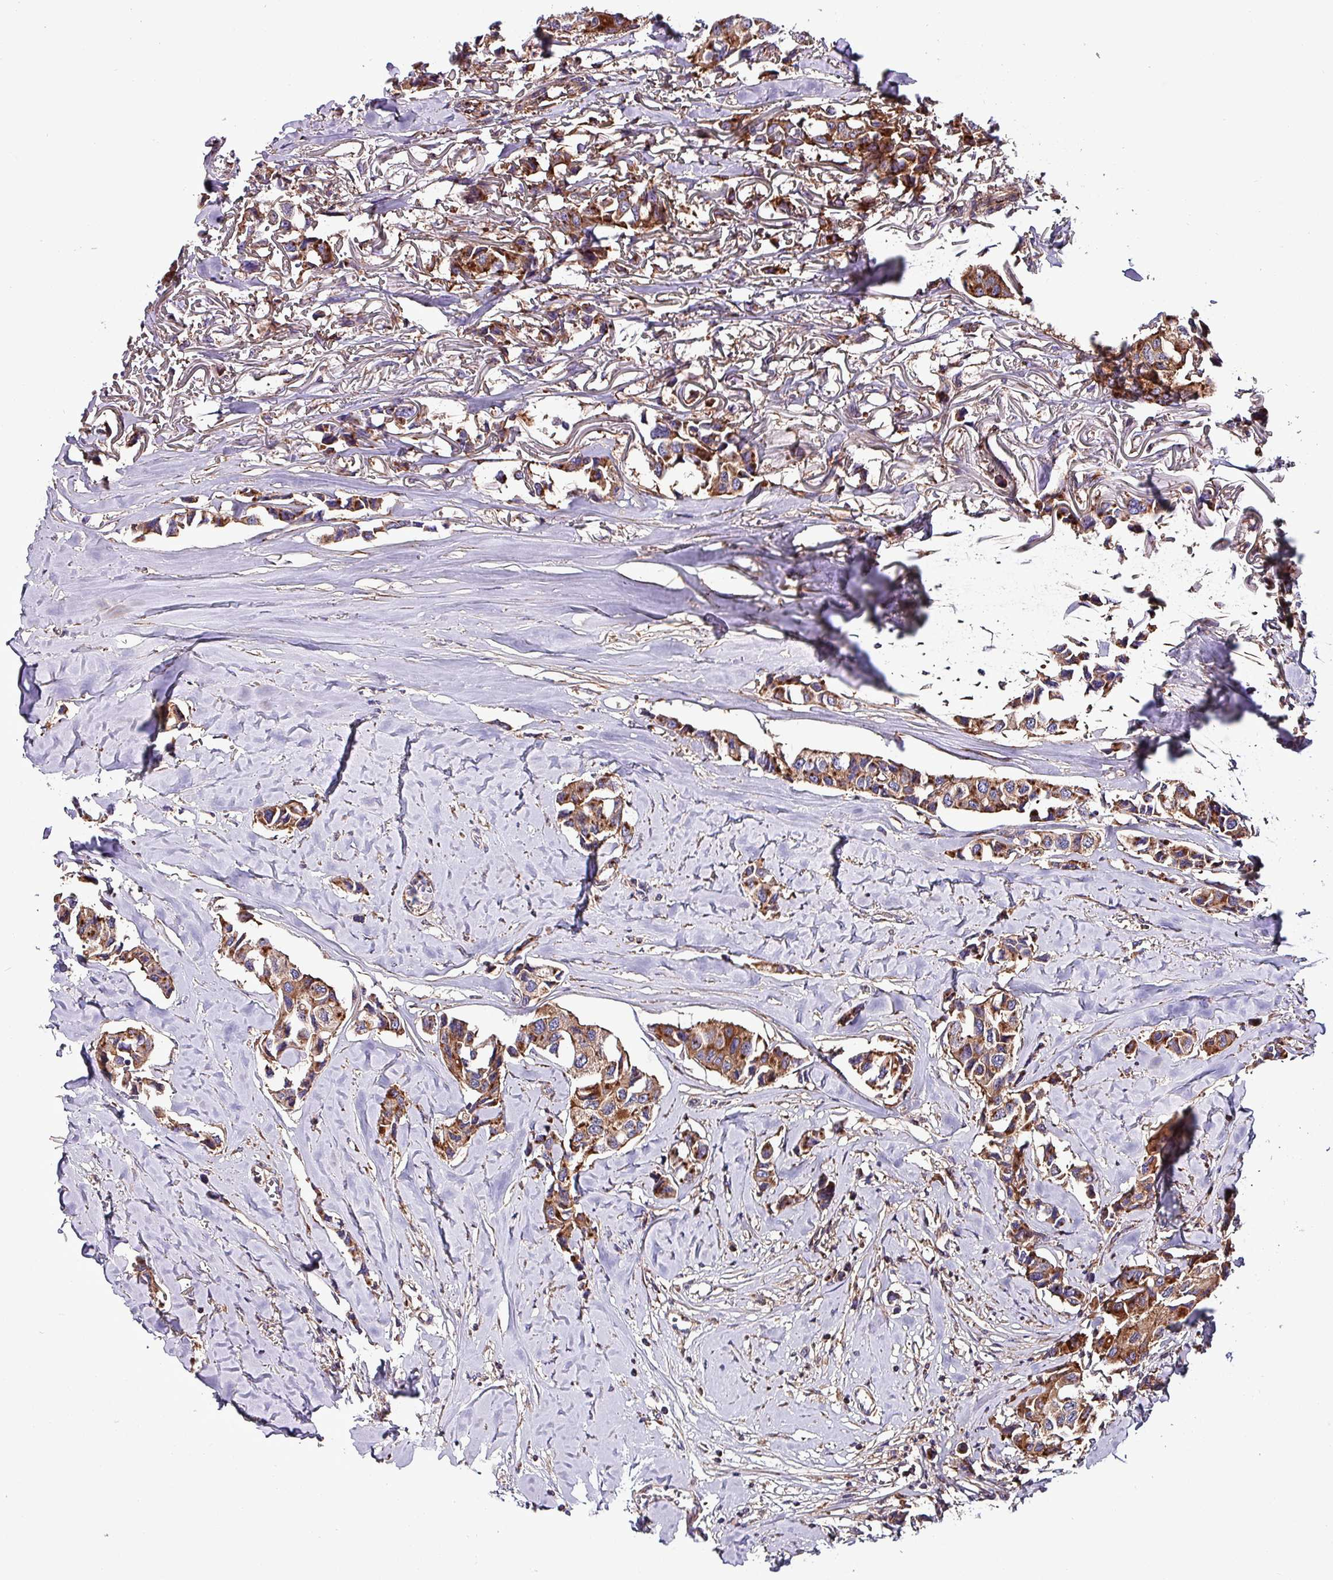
{"staining": {"intensity": "moderate", "quantity": ">75%", "location": "cytoplasmic/membranous"}, "tissue": "breast cancer", "cell_type": "Tumor cells", "image_type": "cancer", "snomed": [{"axis": "morphology", "description": "Duct carcinoma"}, {"axis": "topography", "description": "Breast"}], "caption": "A photomicrograph of human breast cancer stained for a protein shows moderate cytoplasmic/membranous brown staining in tumor cells. (DAB = brown stain, brightfield microscopy at high magnification).", "gene": "VAMP4", "patient": {"sex": "female", "age": 80}}